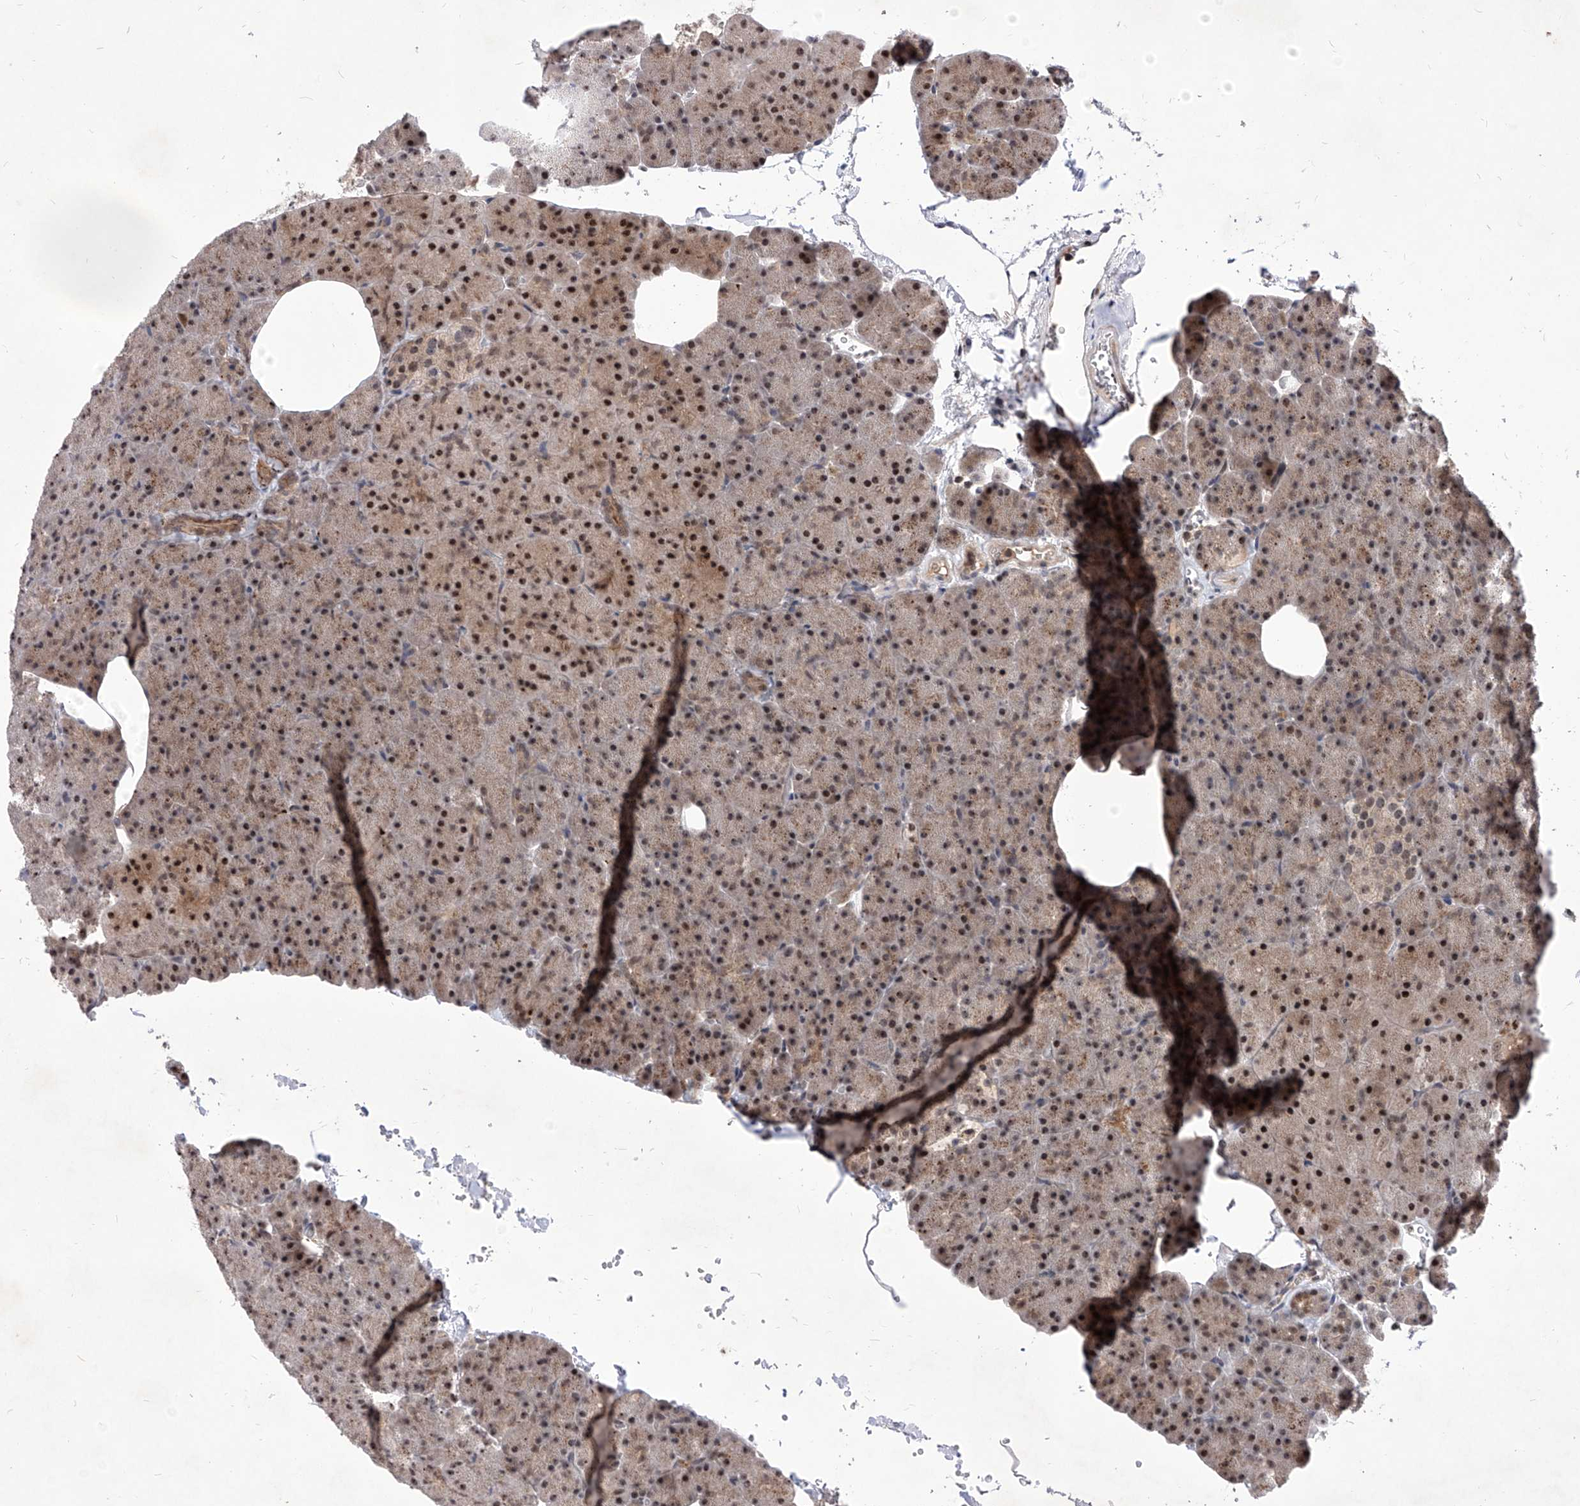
{"staining": {"intensity": "moderate", "quantity": "25%-75%", "location": "cytoplasmic/membranous,nuclear"}, "tissue": "pancreas", "cell_type": "Exocrine glandular cells", "image_type": "normal", "snomed": [{"axis": "morphology", "description": "Normal tissue, NOS"}, {"axis": "morphology", "description": "Carcinoid, malignant, NOS"}, {"axis": "topography", "description": "Pancreas"}], "caption": "Immunohistochemical staining of unremarkable human pancreas demonstrates medium levels of moderate cytoplasmic/membranous,nuclear positivity in about 25%-75% of exocrine glandular cells.", "gene": "LGR4", "patient": {"sex": "female", "age": 35}}